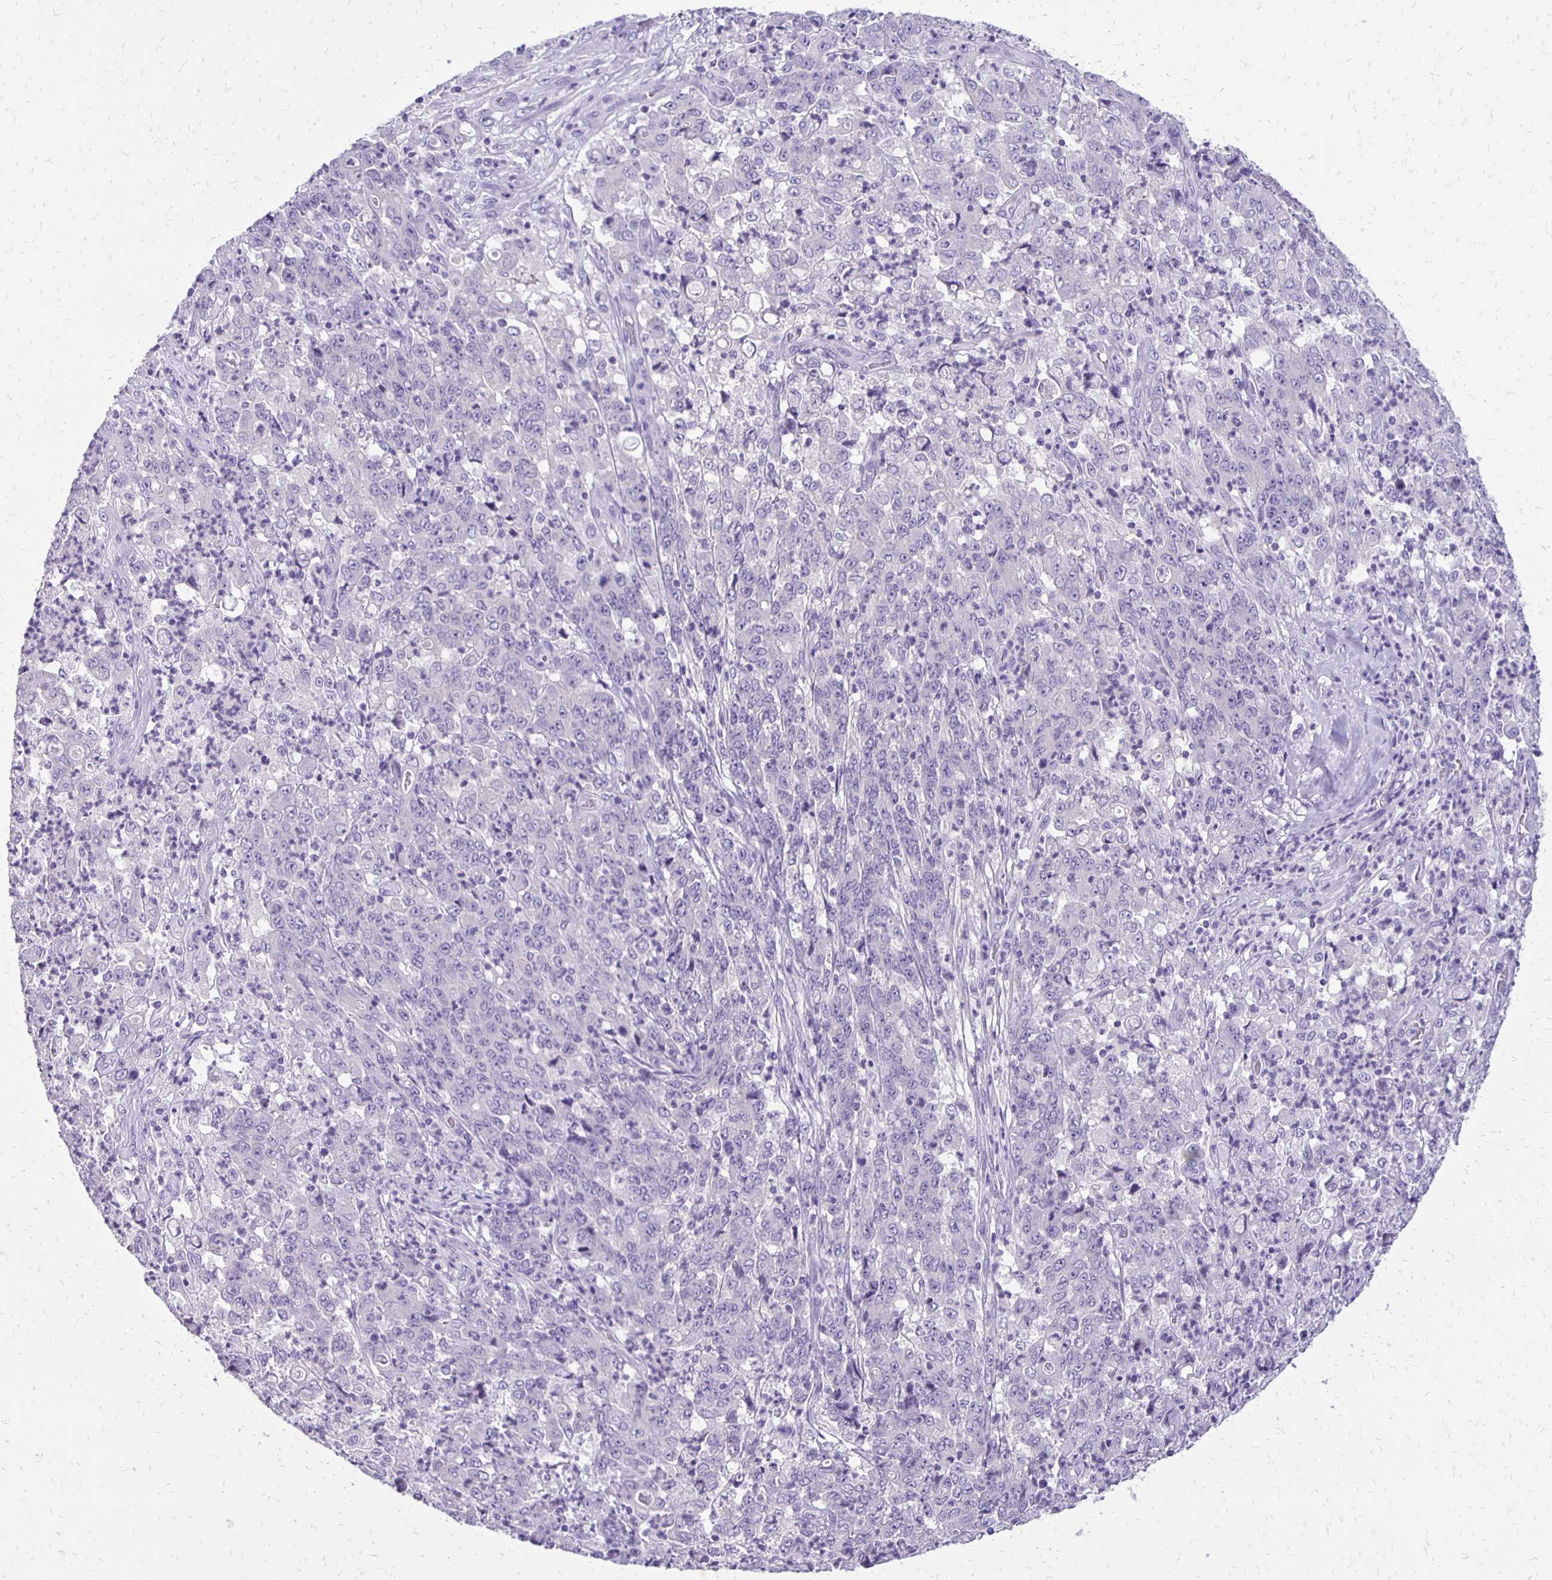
{"staining": {"intensity": "negative", "quantity": "none", "location": "none"}, "tissue": "stomach cancer", "cell_type": "Tumor cells", "image_type": "cancer", "snomed": [{"axis": "morphology", "description": "Adenocarcinoma, NOS"}, {"axis": "topography", "description": "Stomach, lower"}], "caption": "IHC of adenocarcinoma (stomach) exhibits no positivity in tumor cells.", "gene": "ANKRD45", "patient": {"sex": "female", "age": 71}}